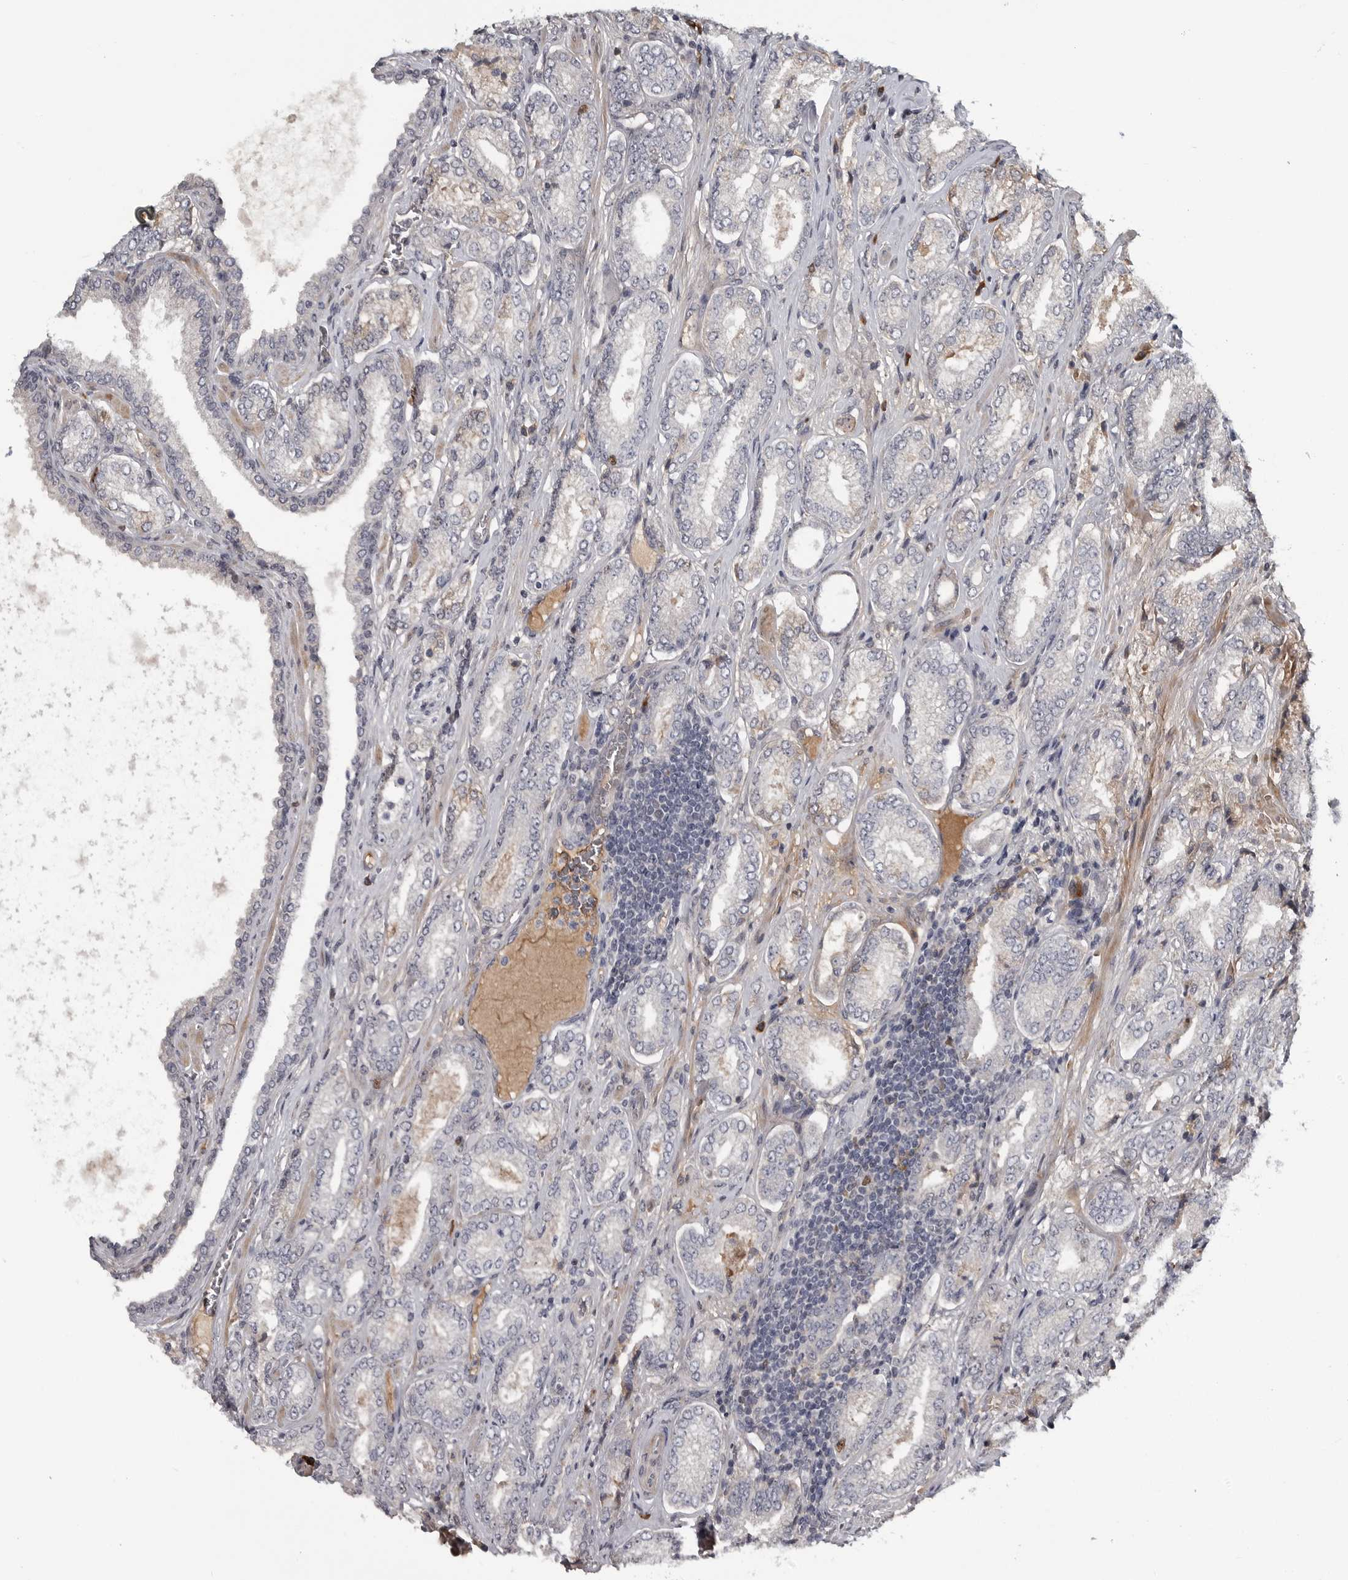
{"staining": {"intensity": "negative", "quantity": "none", "location": "none"}, "tissue": "prostate cancer", "cell_type": "Tumor cells", "image_type": "cancer", "snomed": [{"axis": "morphology", "description": "Adenocarcinoma, Low grade"}, {"axis": "topography", "description": "Prostate"}], "caption": "Immunohistochemistry (IHC) photomicrograph of prostate low-grade adenocarcinoma stained for a protein (brown), which demonstrates no staining in tumor cells.", "gene": "ZNF277", "patient": {"sex": "male", "age": 62}}